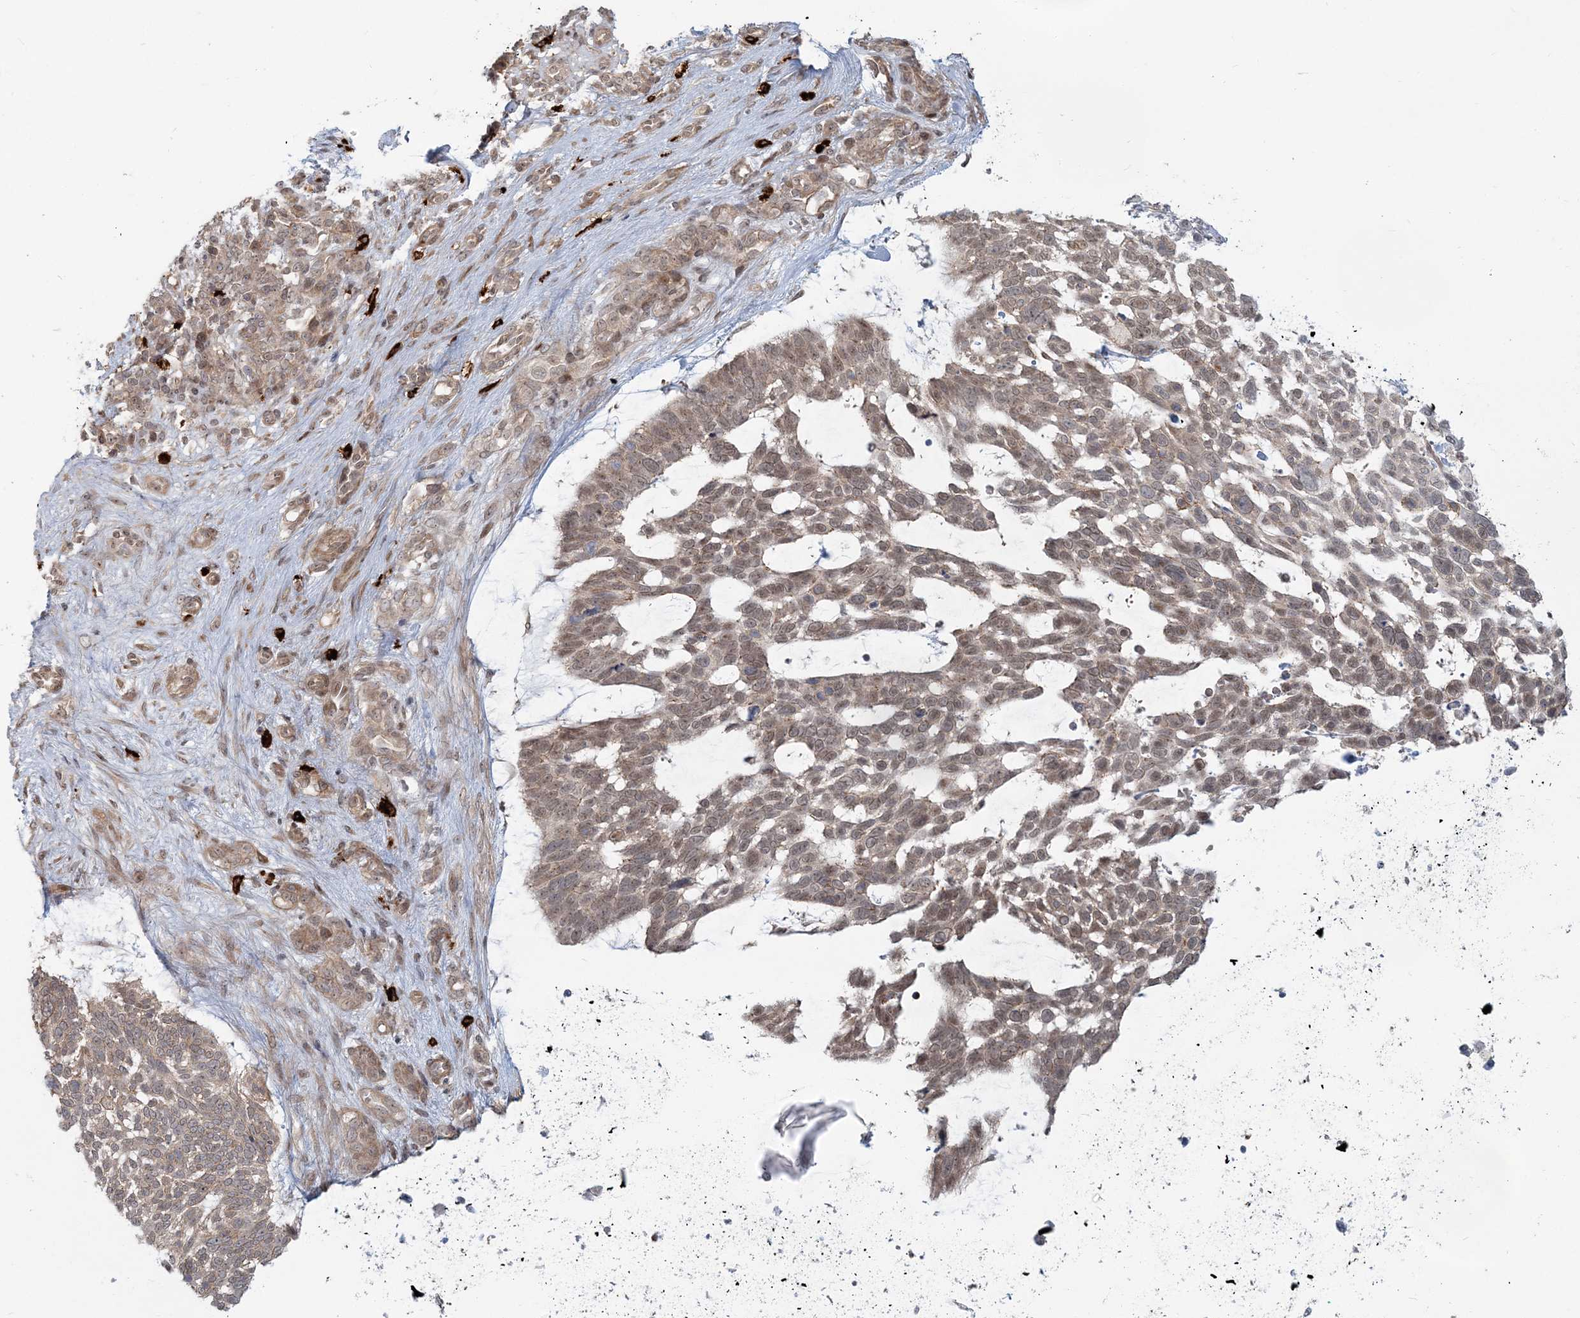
{"staining": {"intensity": "moderate", "quantity": ">75%", "location": "cytoplasmic/membranous,nuclear"}, "tissue": "skin cancer", "cell_type": "Tumor cells", "image_type": "cancer", "snomed": [{"axis": "morphology", "description": "Basal cell carcinoma"}, {"axis": "topography", "description": "Skin"}], "caption": "High-power microscopy captured an immunohistochemistry photomicrograph of skin basal cell carcinoma, revealing moderate cytoplasmic/membranous and nuclear expression in approximately >75% of tumor cells. The protein of interest is stained brown, and the nuclei are stained in blue (DAB IHC with brightfield microscopy, high magnification).", "gene": "SH3PXD2A", "patient": {"sex": "male", "age": 88}}